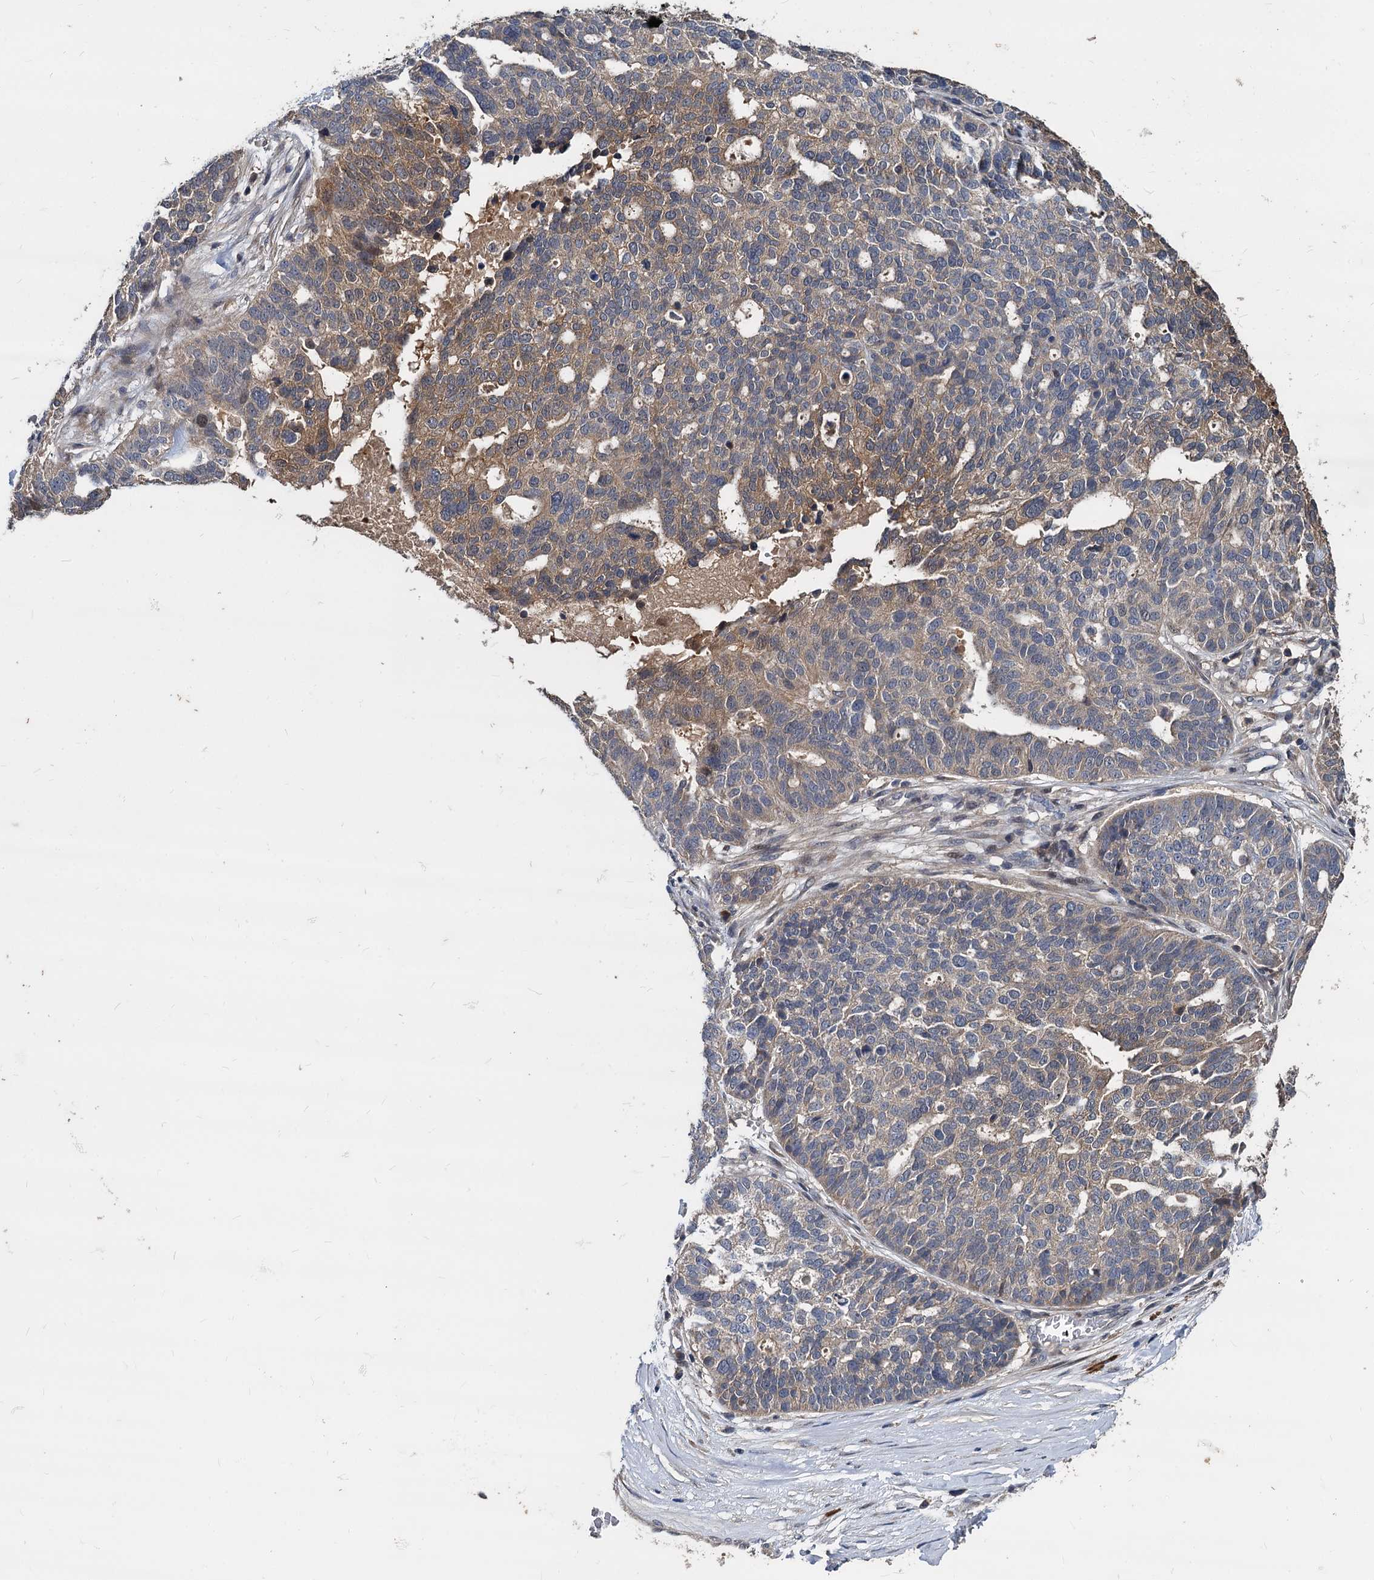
{"staining": {"intensity": "moderate", "quantity": "<25%", "location": "cytoplasmic/membranous"}, "tissue": "ovarian cancer", "cell_type": "Tumor cells", "image_type": "cancer", "snomed": [{"axis": "morphology", "description": "Cystadenocarcinoma, serous, NOS"}, {"axis": "topography", "description": "Ovary"}], "caption": "Immunohistochemical staining of human serous cystadenocarcinoma (ovarian) demonstrates moderate cytoplasmic/membranous protein expression in approximately <25% of tumor cells. (brown staining indicates protein expression, while blue staining denotes nuclei).", "gene": "CCDC184", "patient": {"sex": "female", "age": 59}}